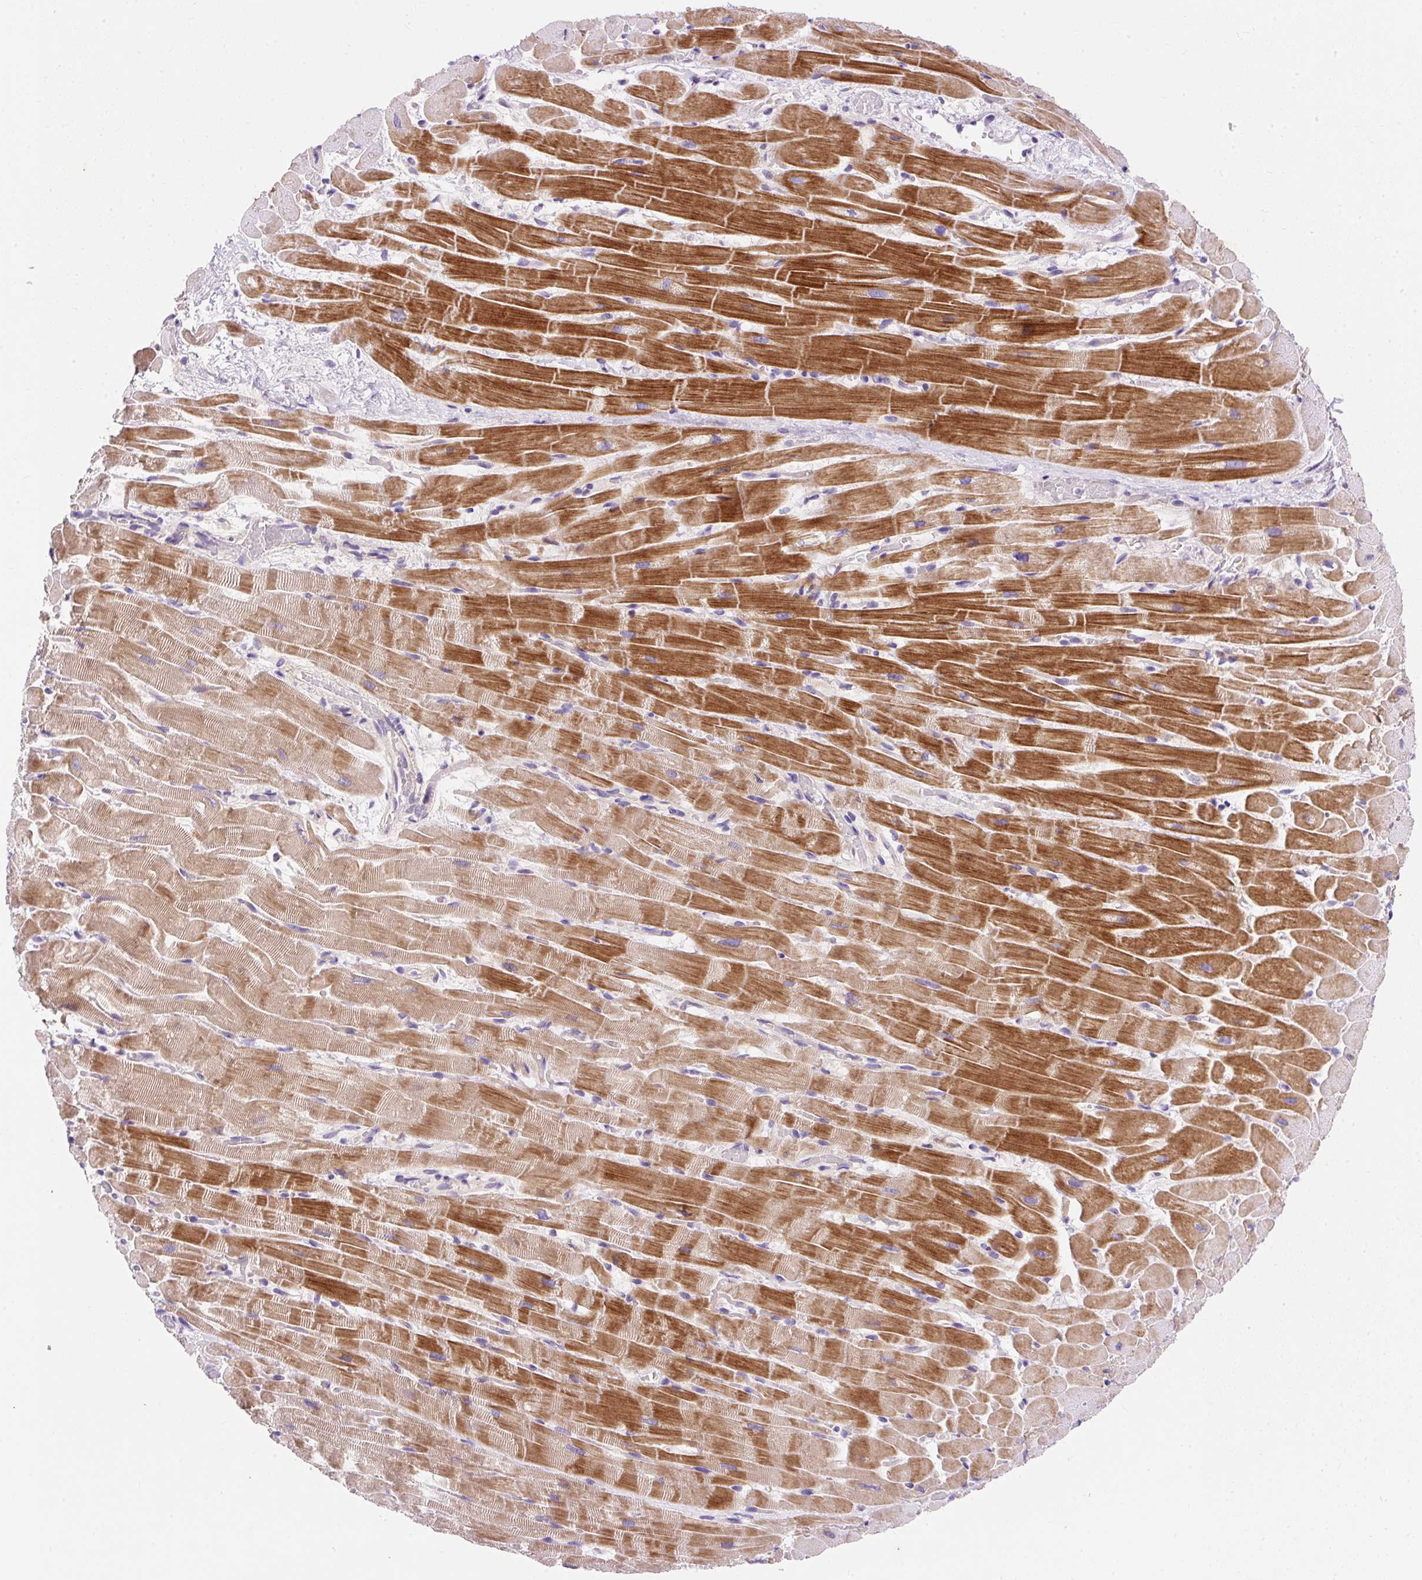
{"staining": {"intensity": "strong", "quantity": "25%-75%", "location": "cytoplasmic/membranous"}, "tissue": "heart muscle", "cell_type": "Cardiomyocytes", "image_type": "normal", "snomed": [{"axis": "morphology", "description": "Normal tissue, NOS"}, {"axis": "topography", "description": "Heart"}], "caption": "This micrograph displays immunohistochemistry staining of normal human heart muscle, with high strong cytoplasmic/membranous staining in about 25%-75% of cardiomyocytes.", "gene": "OR4K15", "patient": {"sex": "male", "age": 37}}